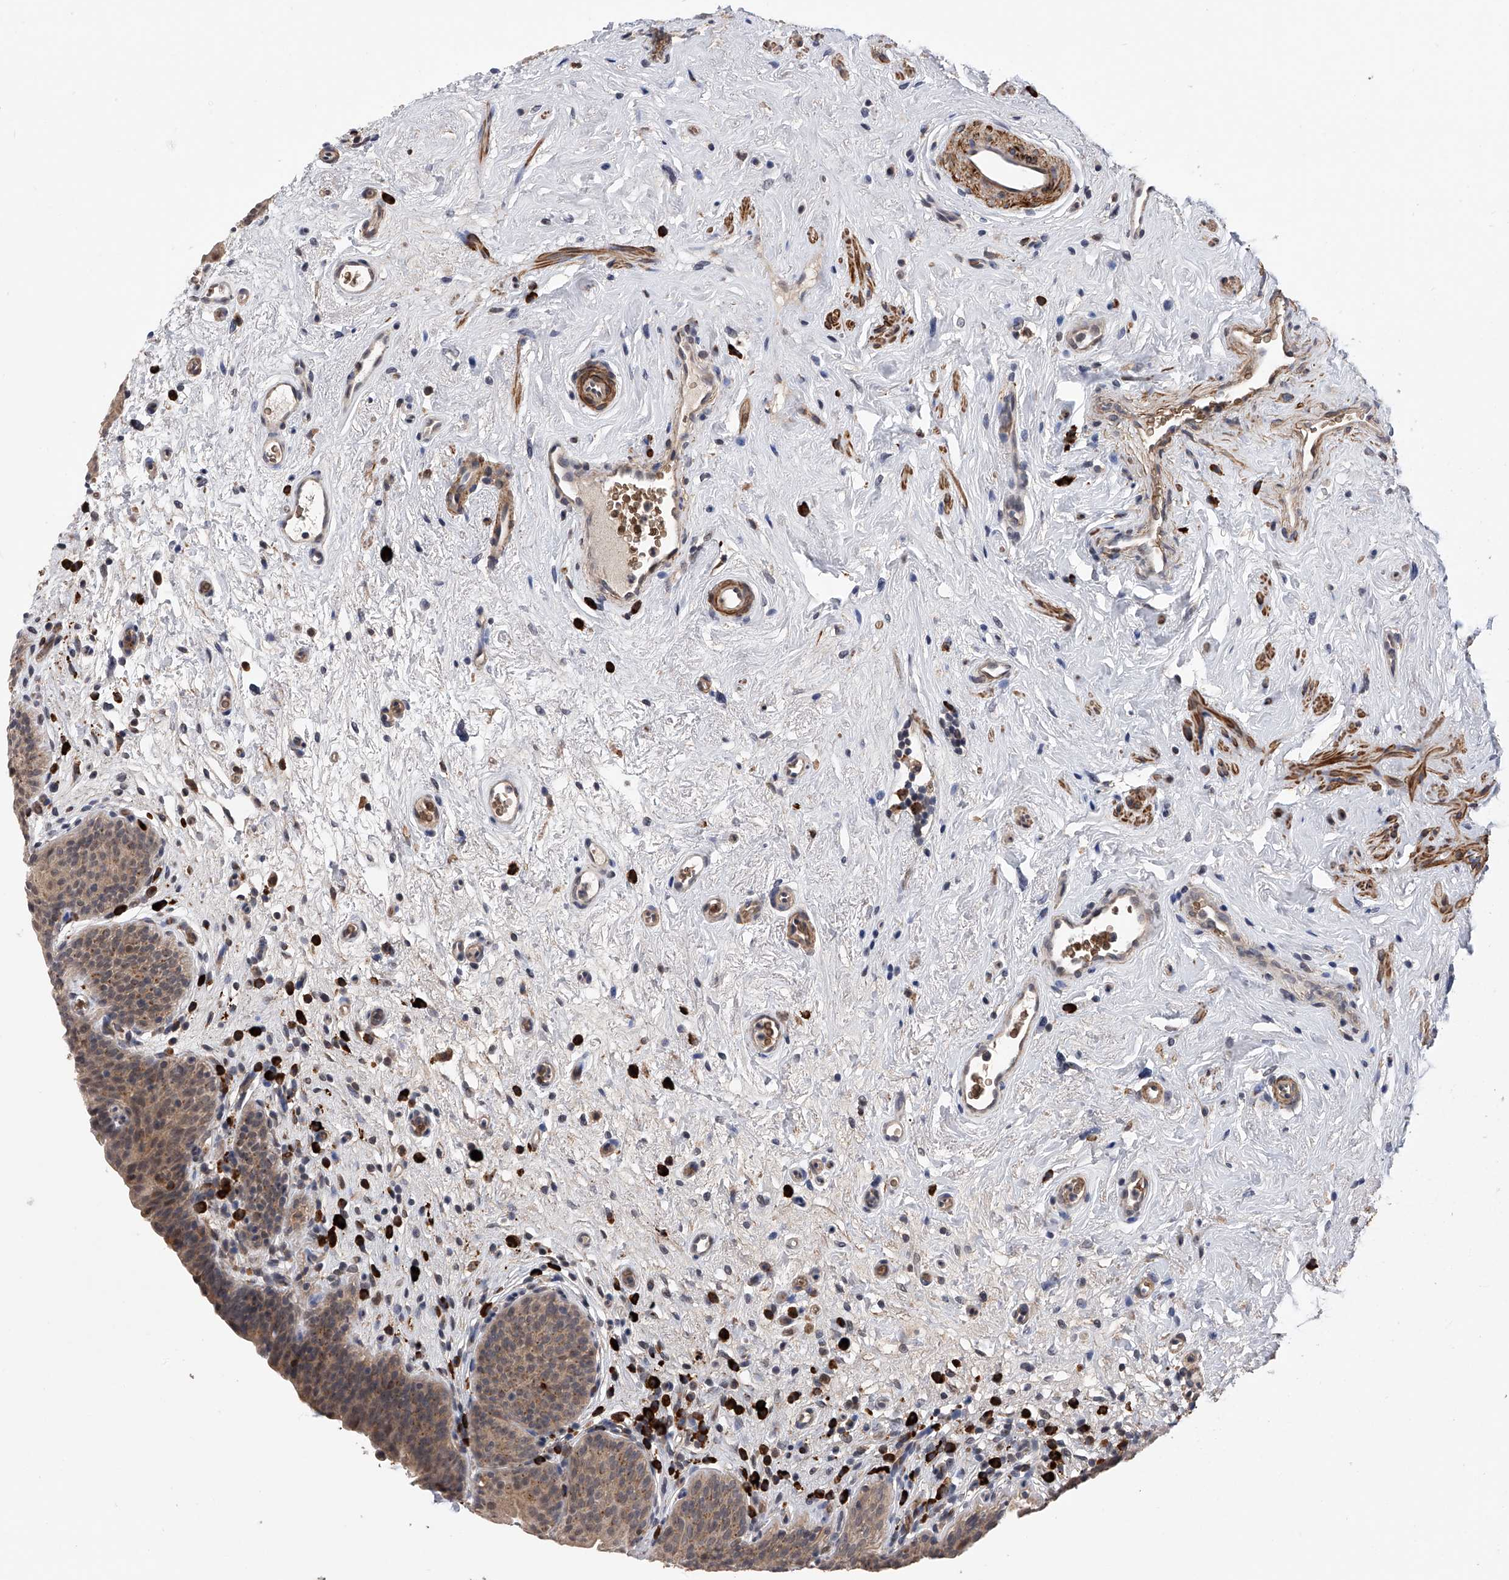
{"staining": {"intensity": "moderate", "quantity": "25%-75%", "location": "cytoplasmic/membranous,nuclear"}, "tissue": "urinary bladder", "cell_type": "Urothelial cells", "image_type": "normal", "snomed": [{"axis": "morphology", "description": "Normal tissue, NOS"}, {"axis": "topography", "description": "Urinary bladder"}], "caption": "A brown stain shows moderate cytoplasmic/membranous,nuclear staining of a protein in urothelial cells of unremarkable urinary bladder.", "gene": "SPOCK1", "patient": {"sex": "male", "age": 83}}